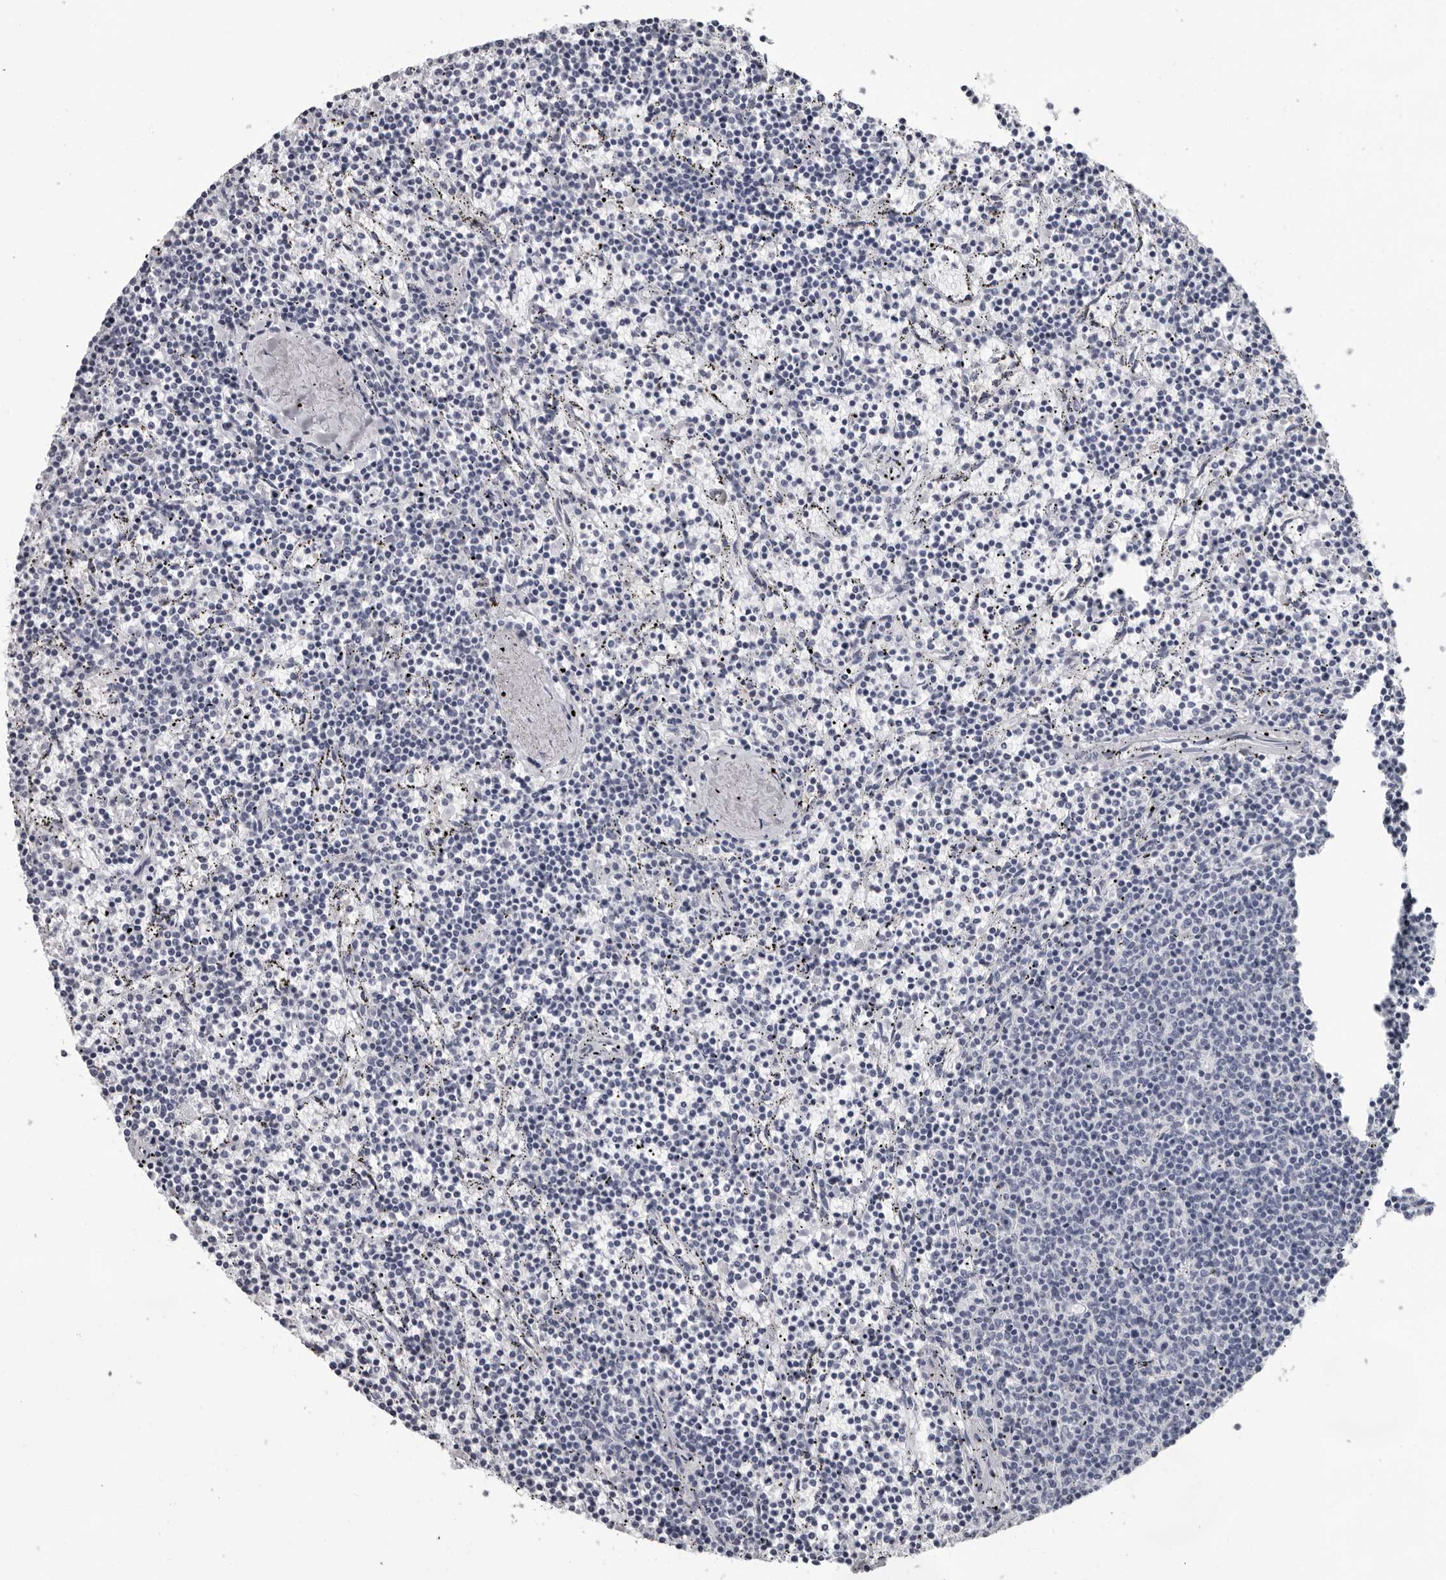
{"staining": {"intensity": "negative", "quantity": "none", "location": "none"}, "tissue": "lymphoma", "cell_type": "Tumor cells", "image_type": "cancer", "snomed": [{"axis": "morphology", "description": "Malignant lymphoma, non-Hodgkin's type, Low grade"}, {"axis": "topography", "description": "Spleen"}], "caption": "Tumor cells show no significant protein positivity in lymphoma. (Immunohistochemistry (ihc), brightfield microscopy, high magnification).", "gene": "LZIC", "patient": {"sex": "female", "age": 50}}